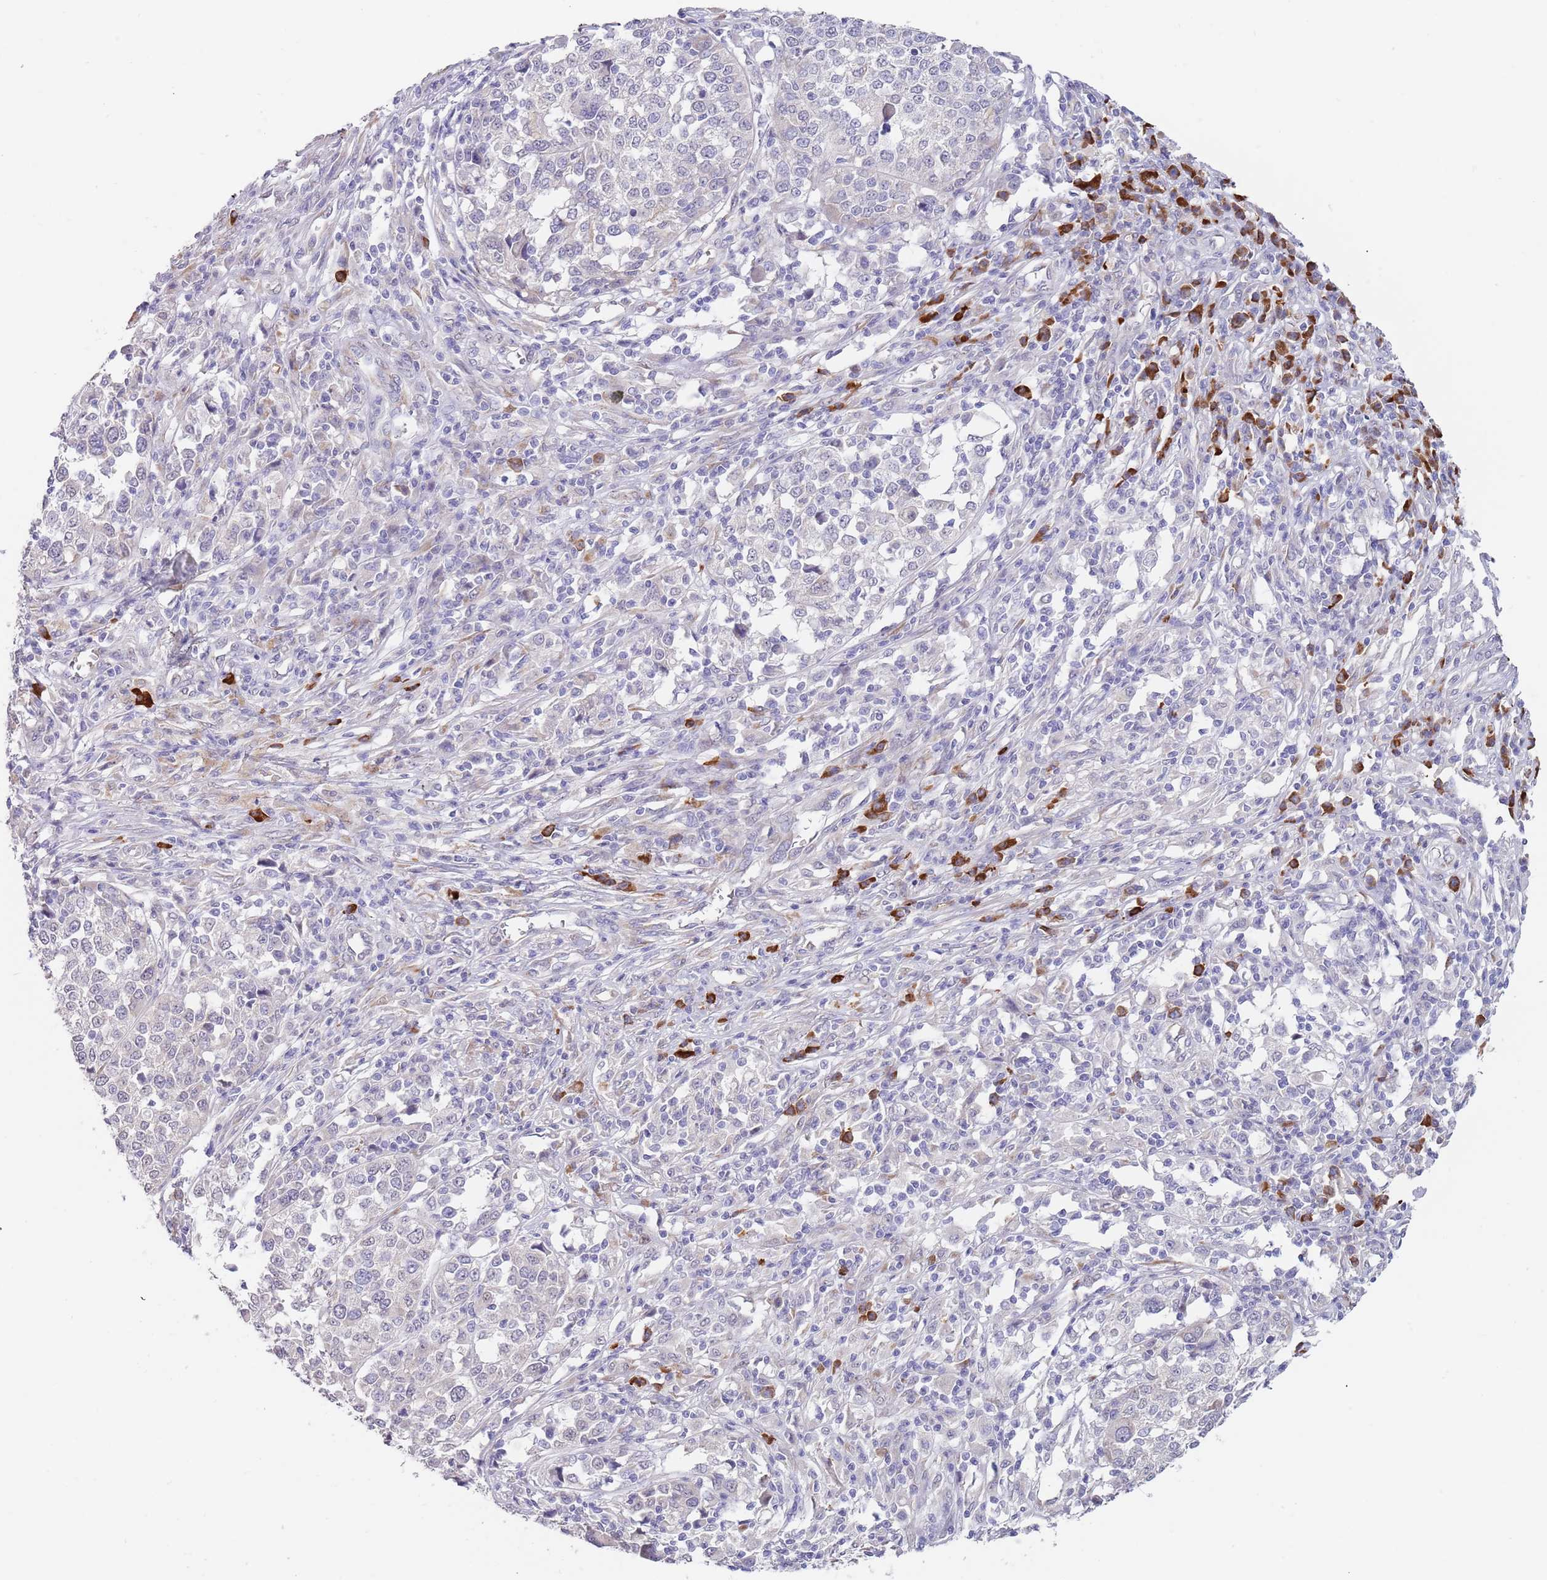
{"staining": {"intensity": "negative", "quantity": "none", "location": "none"}, "tissue": "melanoma", "cell_type": "Tumor cells", "image_type": "cancer", "snomed": [{"axis": "morphology", "description": "Malignant melanoma, Metastatic site"}, {"axis": "topography", "description": "Lymph node"}], "caption": "IHC of melanoma reveals no staining in tumor cells. Brightfield microscopy of IHC stained with DAB (3,3'-diaminobenzidine) (brown) and hematoxylin (blue), captured at high magnification.", "gene": "TNRC6C", "patient": {"sex": "male", "age": 44}}